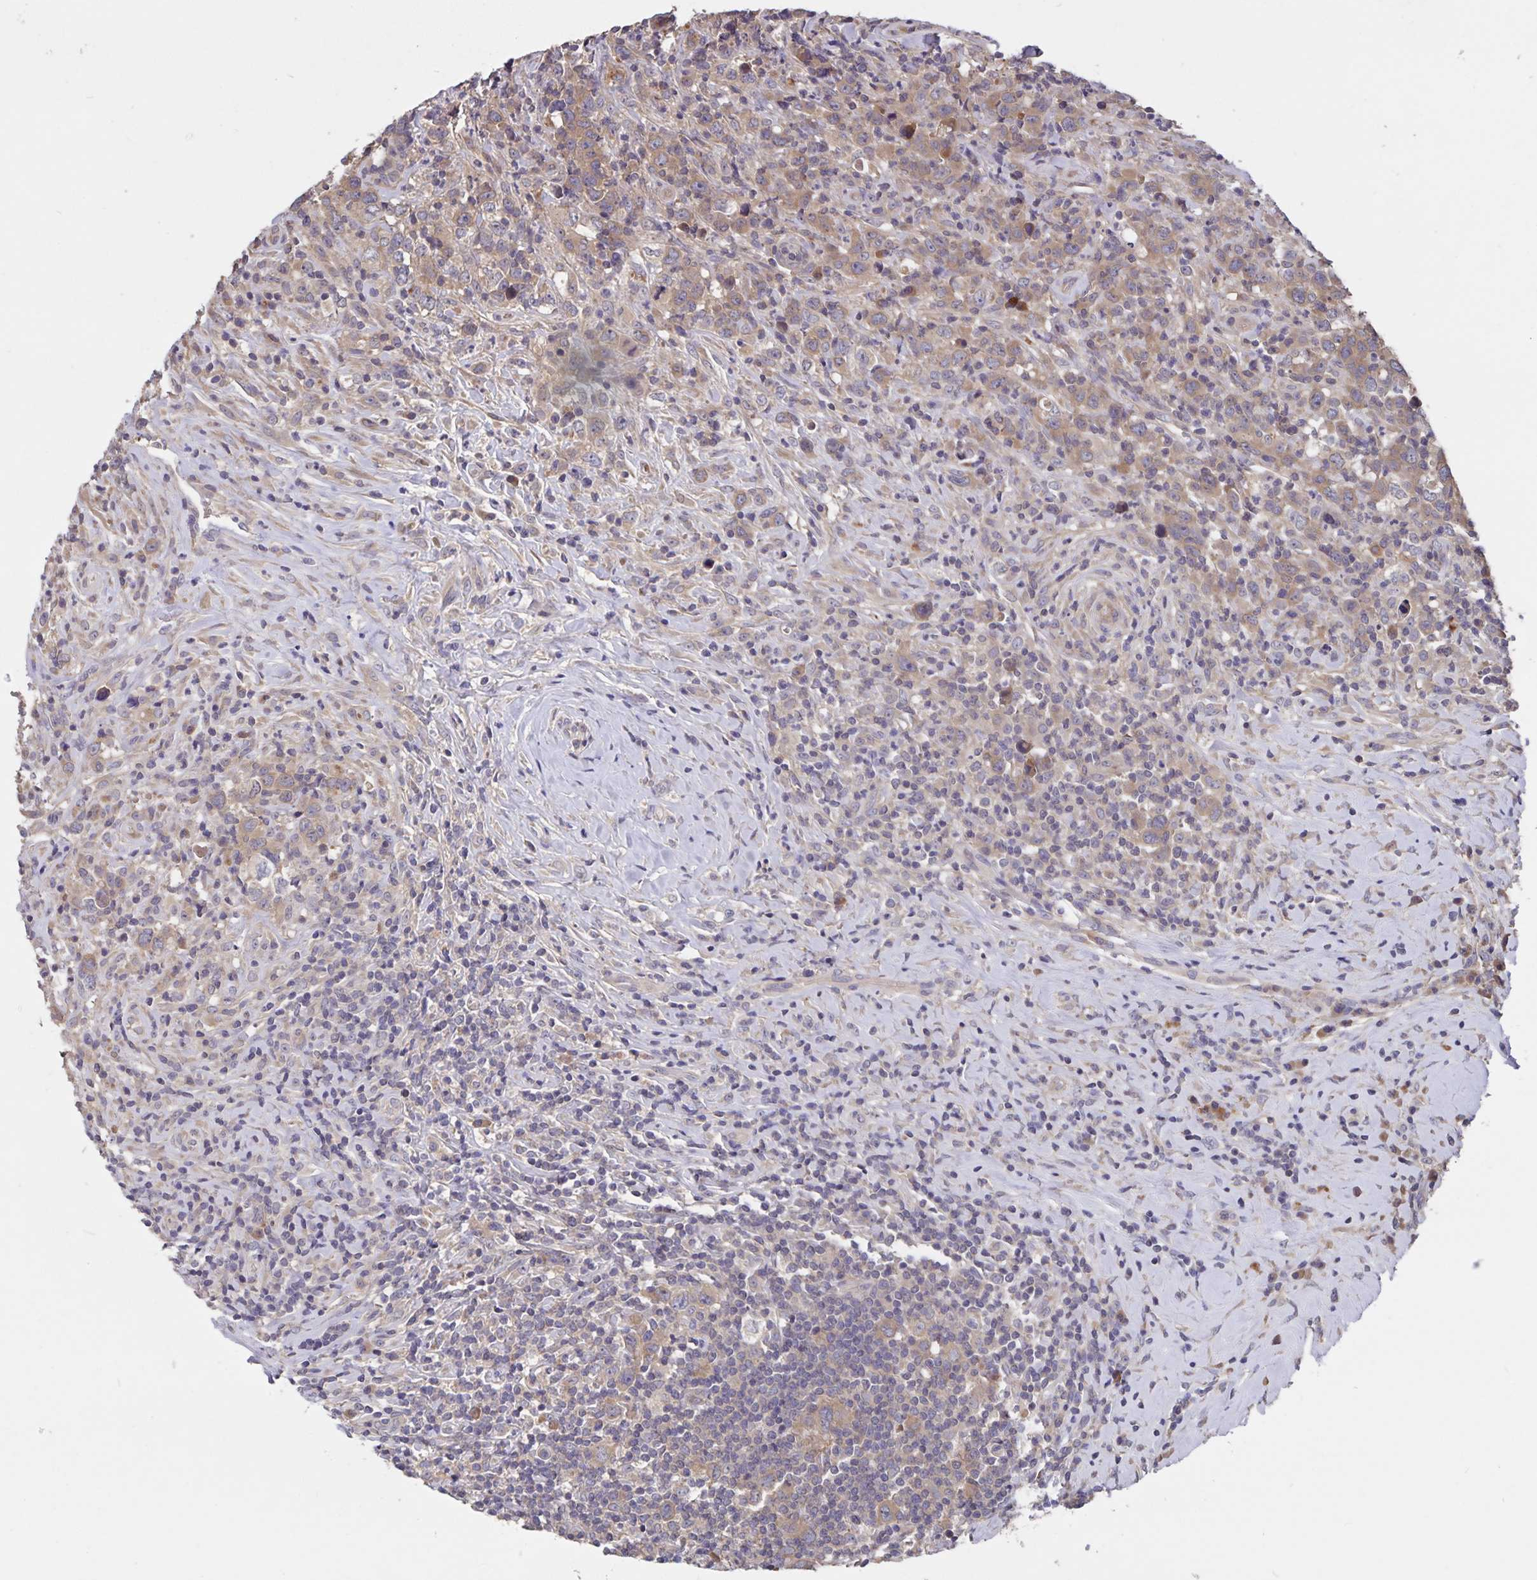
{"staining": {"intensity": "moderate", "quantity": ">75%", "location": "cytoplasmic/membranous"}, "tissue": "lymphoma", "cell_type": "Tumor cells", "image_type": "cancer", "snomed": [{"axis": "morphology", "description": "Hodgkin's disease, NOS"}, {"axis": "topography", "description": "Lymph node"}], "caption": "High-power microscopy captured an immunohistochemistry photomicrograph of lymphoma, revealing moderate cytoplasmic/membranous expression in approximately >75% of tumor cells. (Stains: DAB (3,3'-diaminobenzidine) in brown, nuclei in blue, Microscopy: brightfield microscopy at high magnification).", "gene": "FBXL16", "patient": {"sex": "female", "age": 18}}